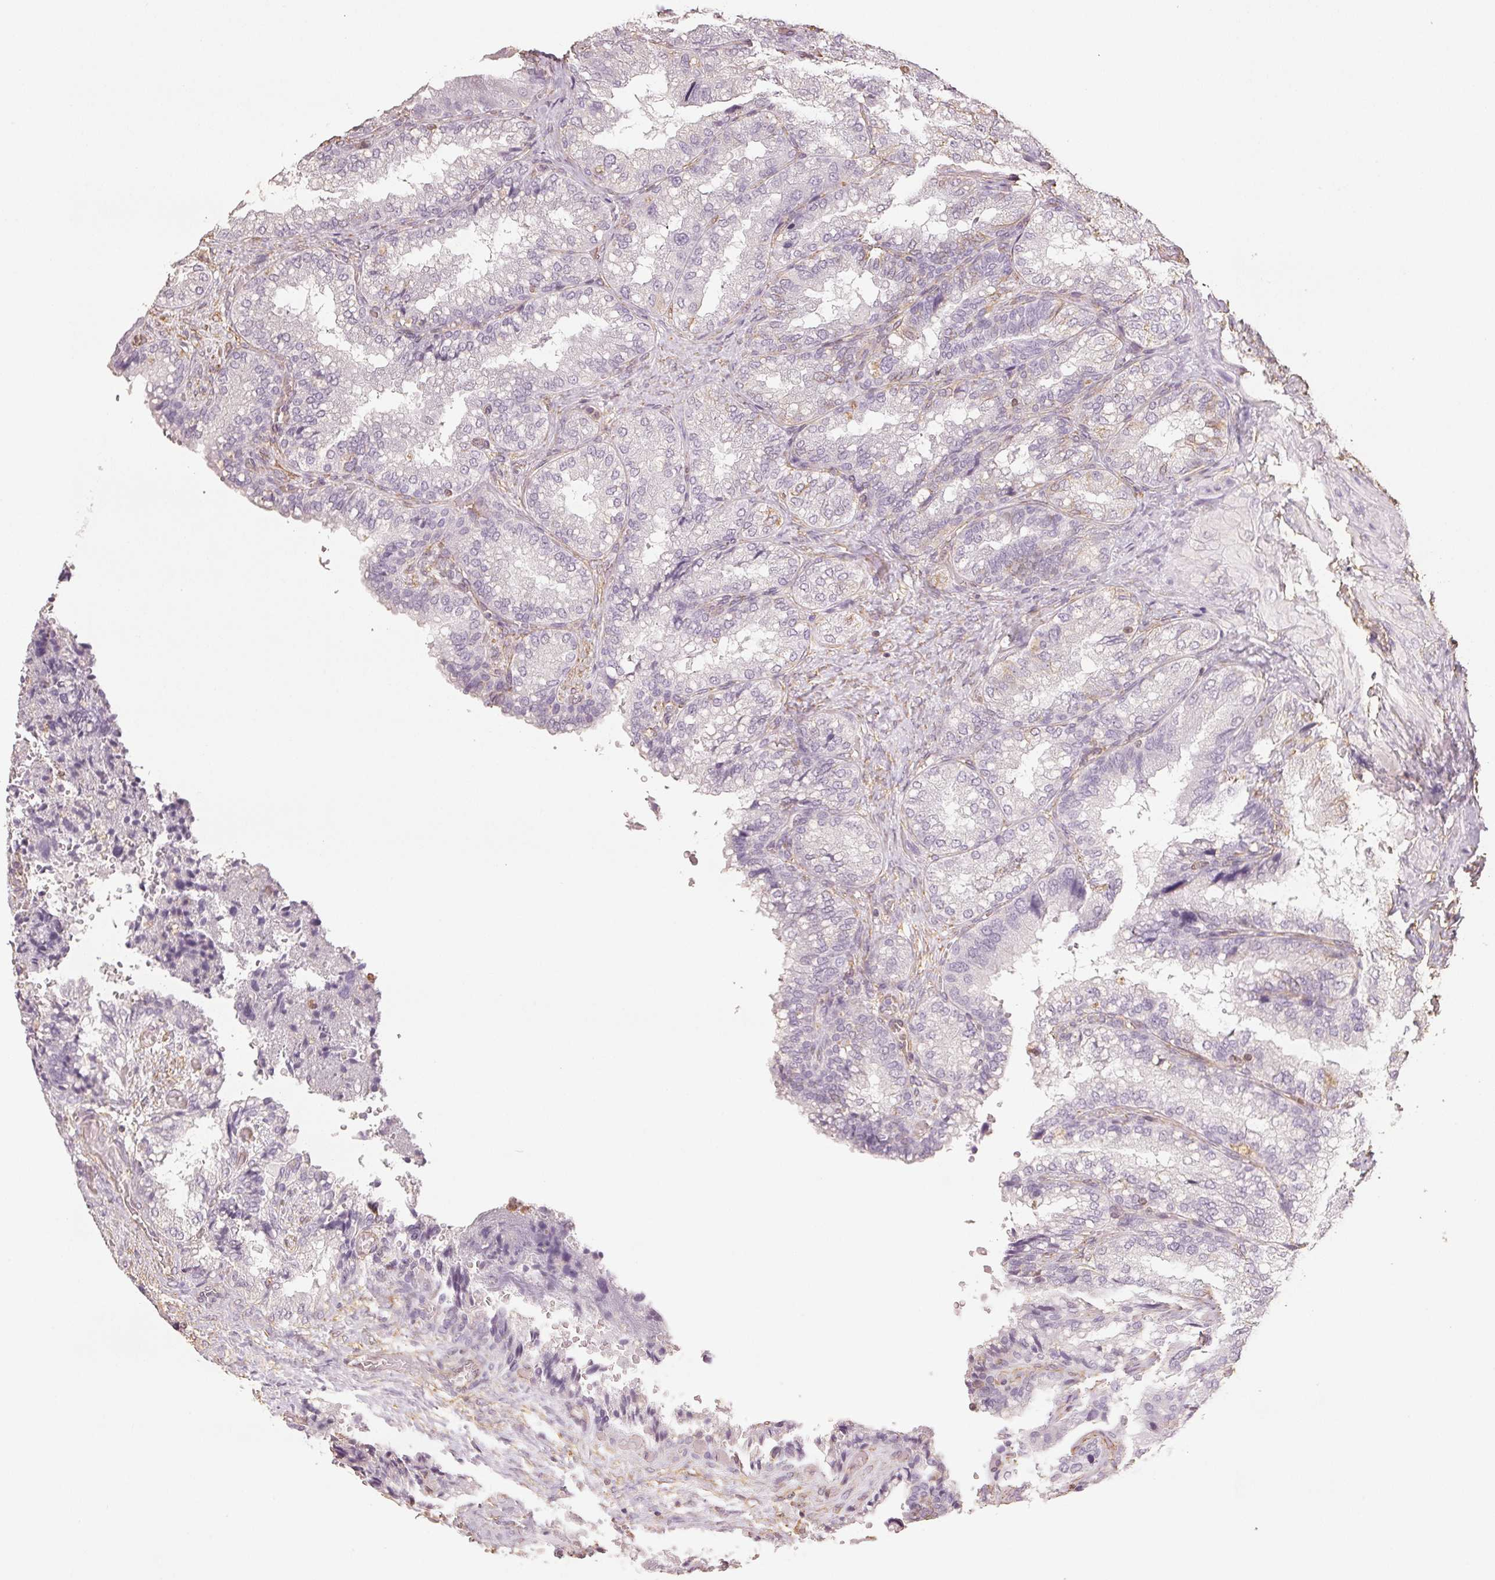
{"staining": {"intensity": "negative", "quantity": "none", "location": "none"}, "tissue": "seminal vesicle", "cell_type": "Glandular cells", "image_type": "normal", "snomed": [{"axis": "morphology", "description": "Normal tissue, NOS"}, {"axis": "topography", "description": "Seminal veicle"}], "caption": "Immunohistochemistry photomicrograph of benign seminal vesicle stained for a protein (brown), which demonstrates no staining in glandular cells. Nuclei are stained in blue.", "gene": "COL7A1", "patient": {"sex": "male", "age": 57}}